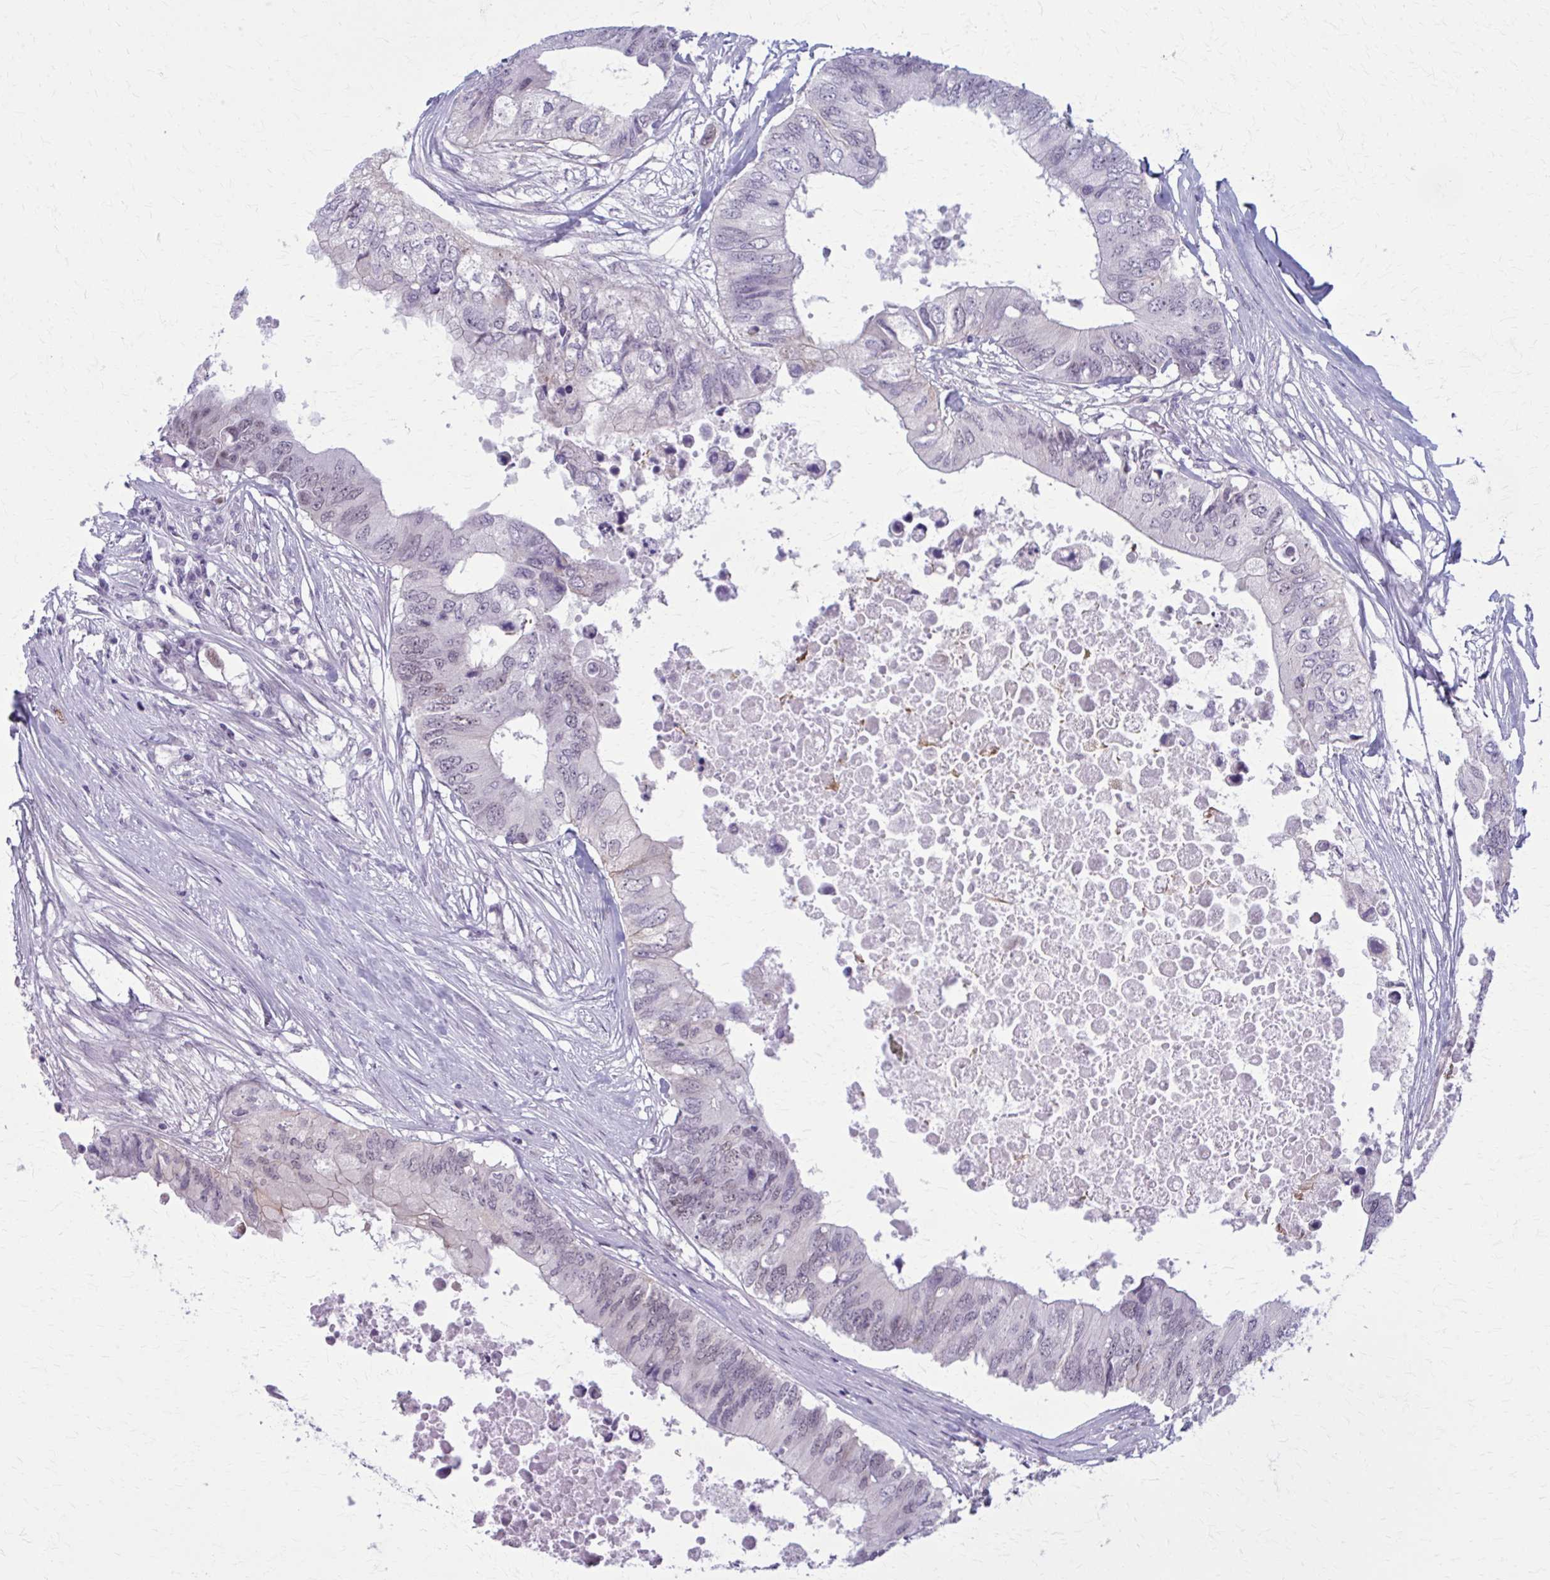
{"staining": {"intensity": "negative", "quantity": "none", "location": "none"}, "tissue": "colorectal cancer", "cell_type": "Tumor cells", "image_type": "cancer", "snomed": [{"axis": "morphology", "description": "Adenocarcinoma, NOS"}, {"axis": "topography", "description": "Colon"}], "caption": "Tumor cells are negative for brown protein staining in adenocarcinoma (colorectal).", "gene": "NUMBL", "patient": {"sex": "male", "age": 71}}